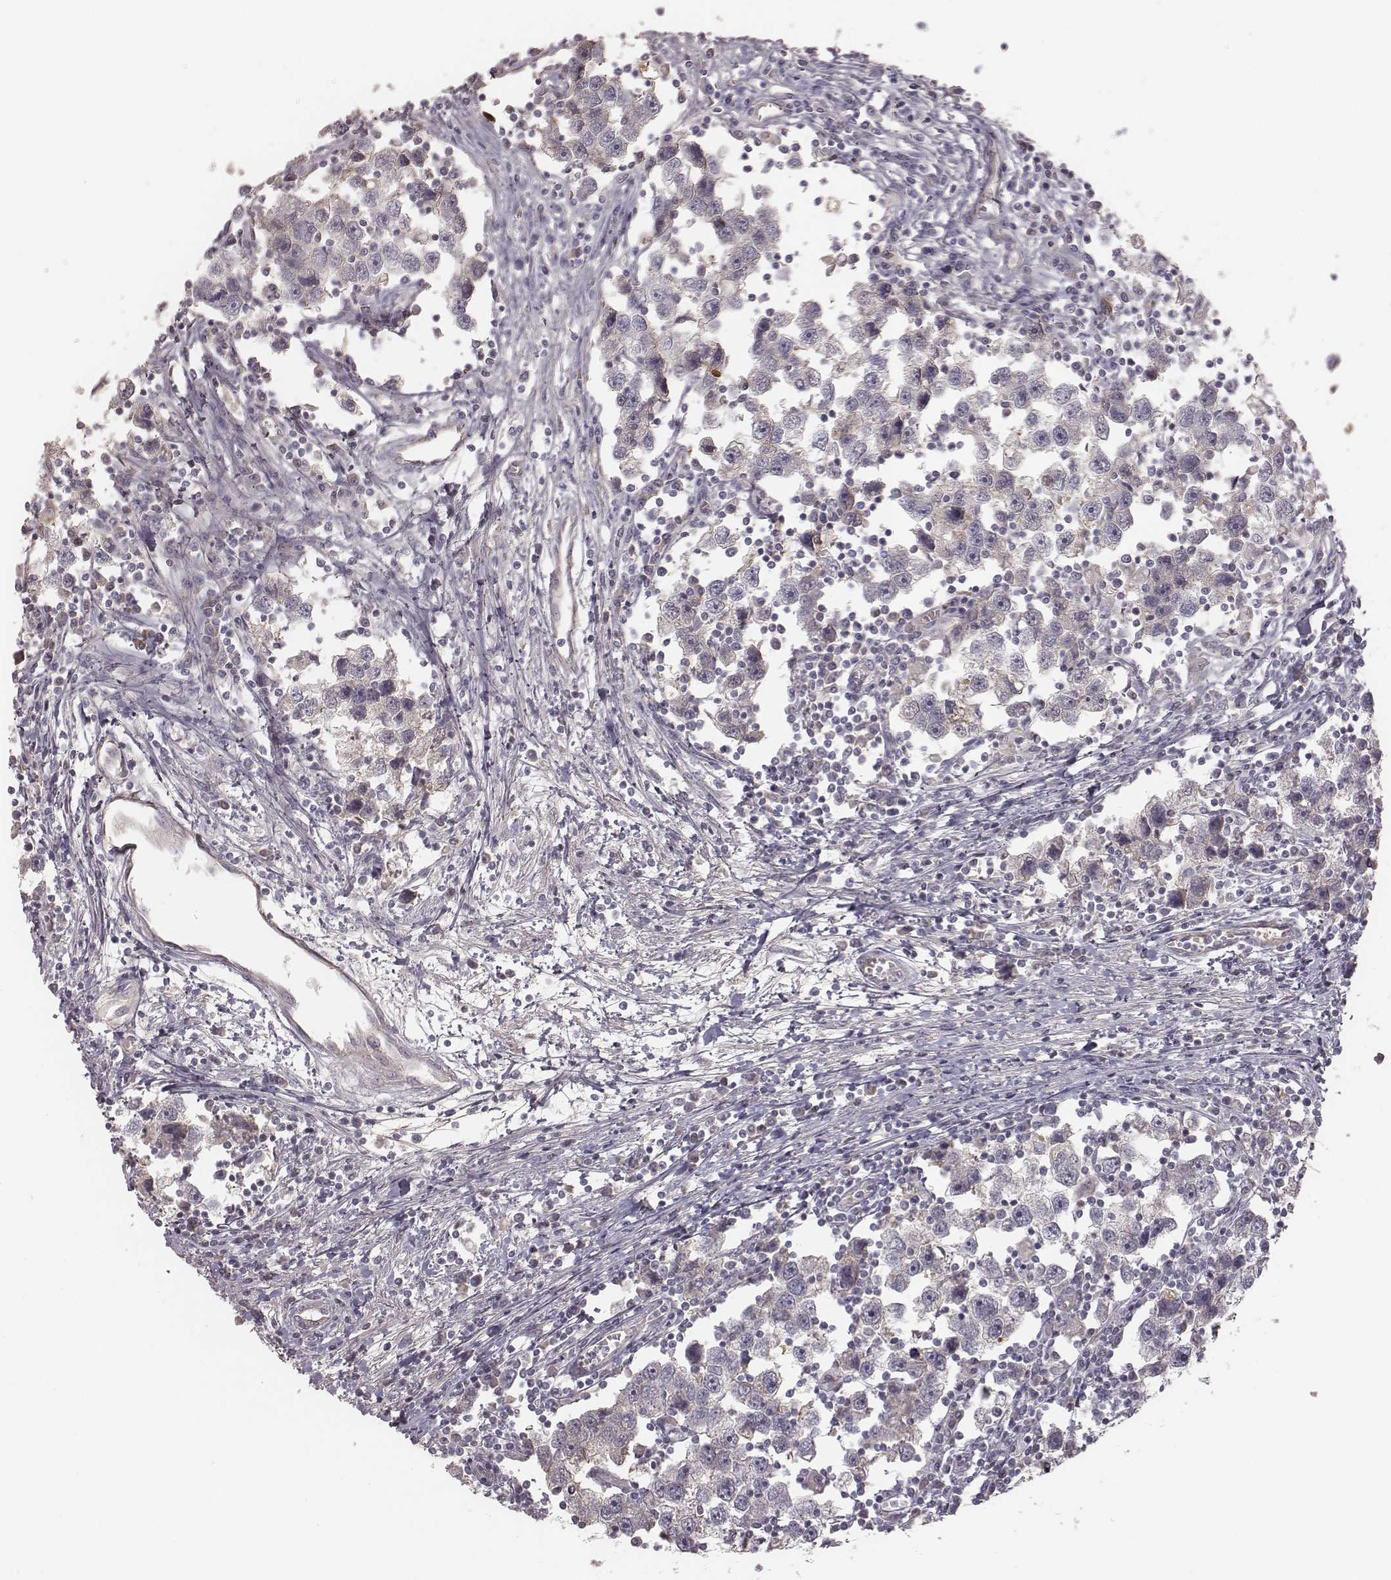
{"staining": {"intensity": "negative", "quantity": "none", "location": "none"}, "tissue": "testis cancer", "cell_type": "Tumor cells", "image_type": "cancer", "snomed": [{"axis": "morphology", "description": "Seminoma, NOS"}, {"axis": "topography", "description": "Testis"}], "caption": "A photomicrograph of testis seminoma stained for a protein shows no brown staining in tumor cells. The staining is performed using DAB (3,3'-diaminobenzidine) brown chromogen with nuclei counter-stained in using hematoxylin.", "gene": "OTOGL", "patient": {"sex": "male", "age": 30}}